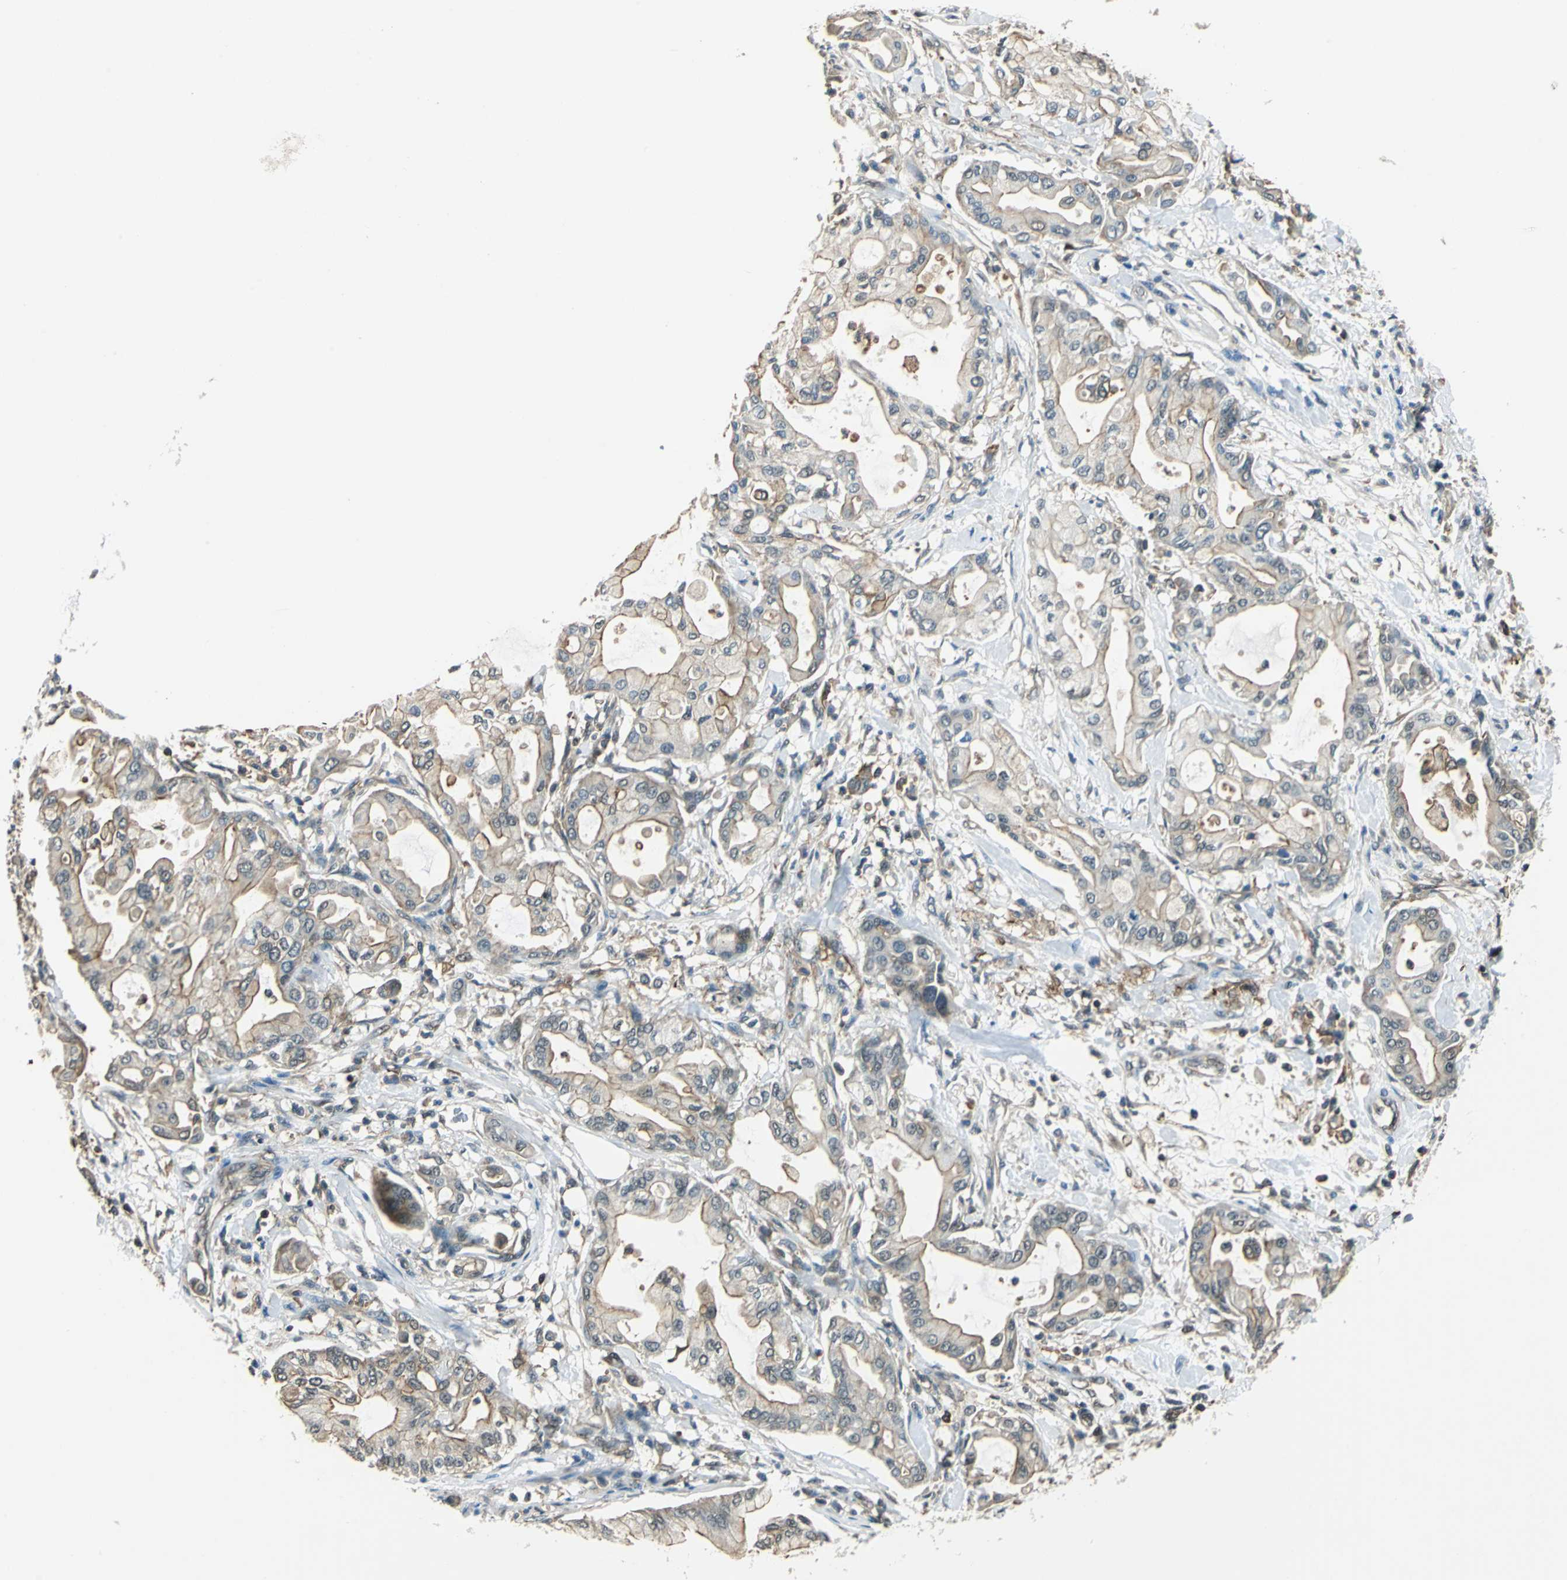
{"staining": {"intensity": "moderate", "quantity": "25%-75%", "location": "cytoplasmic/membranous"}, "tissue": "pancreatic cancer", "cell_type": "Tumor cells", "image_type": "cancer", "snomed": [{"axis": "morphology", "description": "Adenocarcinoma, NOS"}, {"axis": "morphology", "description": "Adenocarcinoma, metastatic, NOS"}, {"axis": "topography", "description": "Lymph node"}, {"axis": "topography", "description": "Pancreas"}, {"axis": "topography", "description": "Duodenum"}], "caption": "Protein staining of pancreatic metastatic adenocarcinoma tissue exhibits moderate cytoplasmic/membranous staining in approximately 25%-75% of tumor cells.", "gene": "ARPC3", "patient": {"sex": "female", "age": 64}}